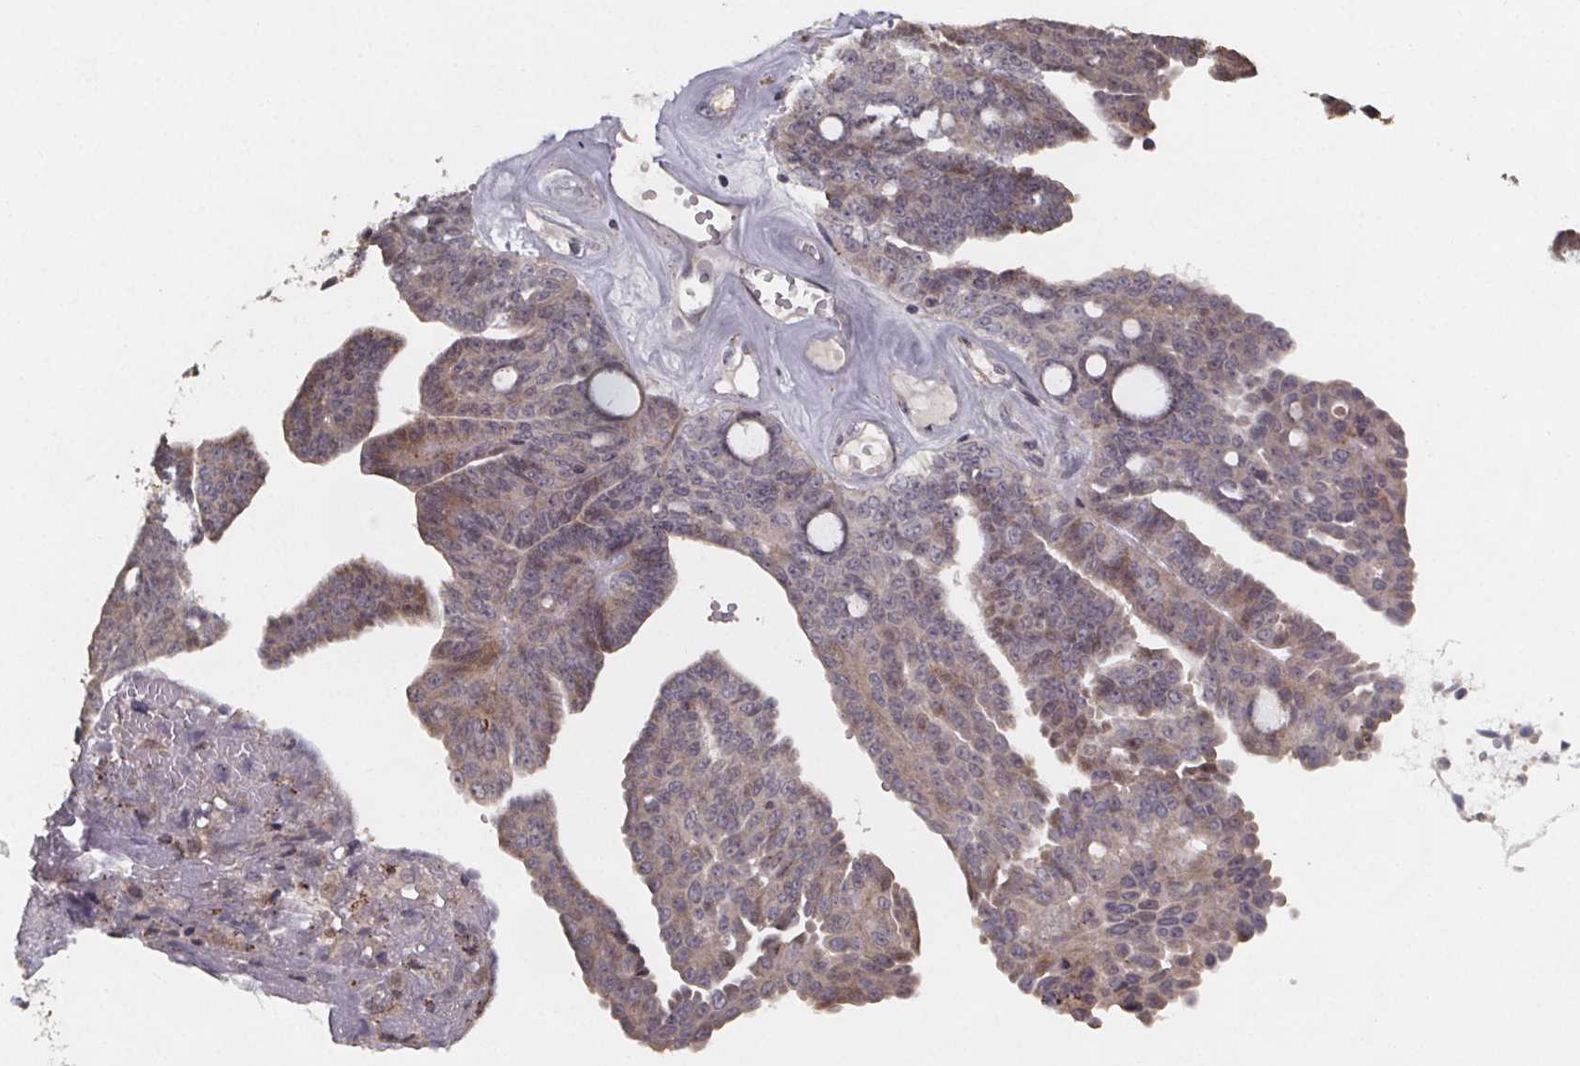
{"staining": {"intensity": "moderate", "quantity": "25%-75%", "location": "cytoplasmic/membranous"}, "tissue": "ovarian cancer", "cell_type": "Tumor cells", "image_type": "cancer", "snomed": [{"axis": "morphology", "description": "Cystadenocarcinoma, serous, NOS"}, {"axis": "topography", "description": "Ovary"}], "caption": "Tumor cells show medium levels of moderate cytoplasmic/membranous positivity in about 25%-75% of cells in human ovarian serous cystadenocarcinoma. The staining was performed using DAB to visualize the protein expression in brown, while the nuclei were stained in blue with hematoxylin (Magnification: 20x).", "gene": "ZNF879", "patient": {"sex": "female", "age": 71}}